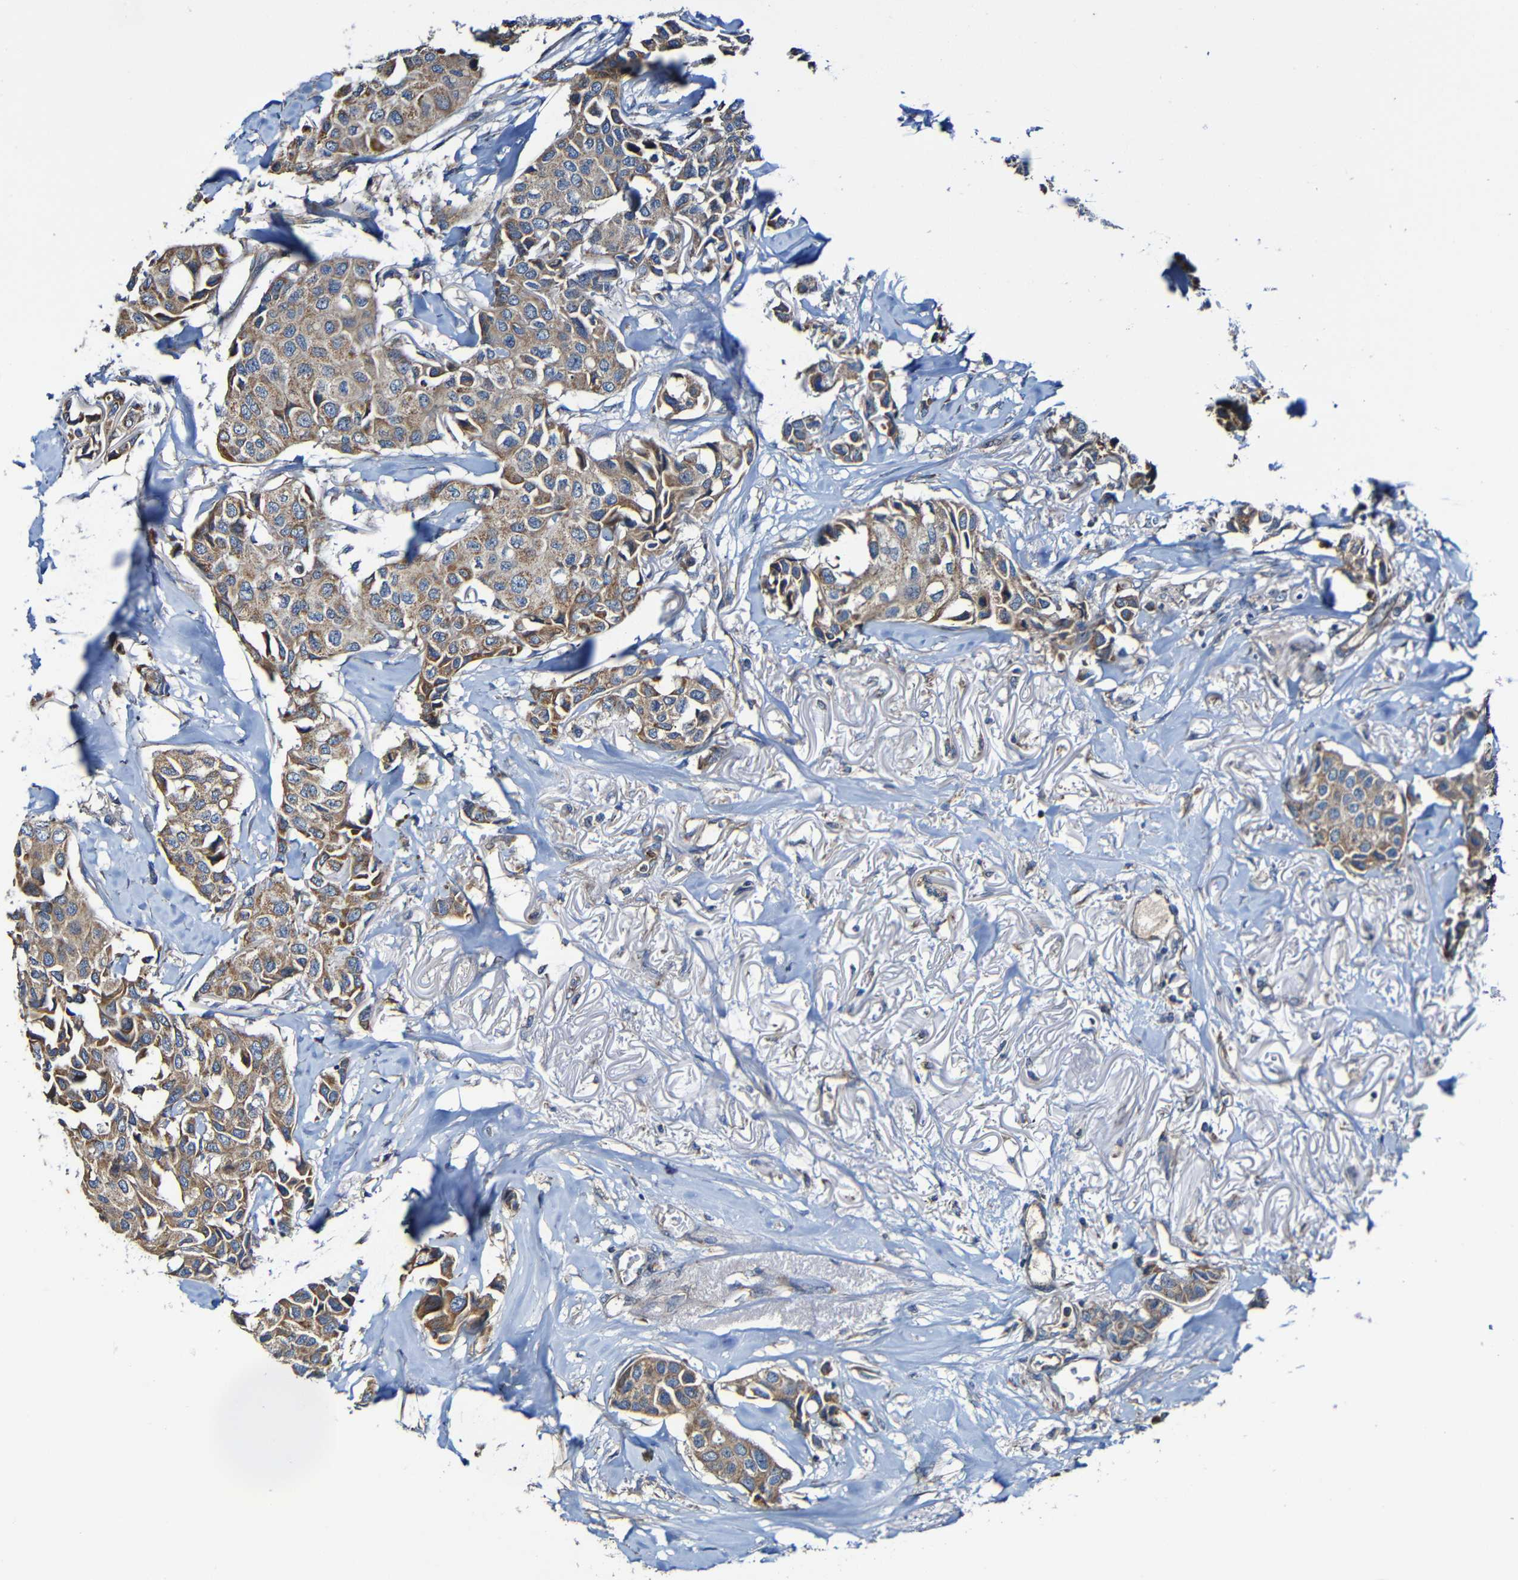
{"staining": {"intensity": "moderate", "quantity": ">75%", "location": "cytoplasmic/membranous"}, "tissue": "breast cancer", "cell_type": "Tumor cells", "image_type": "cancer", "snomed": [{"axis": "morphology", "description": "Duct carcinoma"}, {"axis": "topography", "description": "Breast"}], "caption": "Protein staining displays moderate cytoplasmic/membranous positivity in about >75% of tumor cells in invasive ductal carcinoma (breast). The protein of interest is stained brown, and the nuclei are stained in blue (DAB IHC with brightfield microscopy, high magnification).", "gene": "ADAM15", "patient": {"sex": "female", "age": 80}}